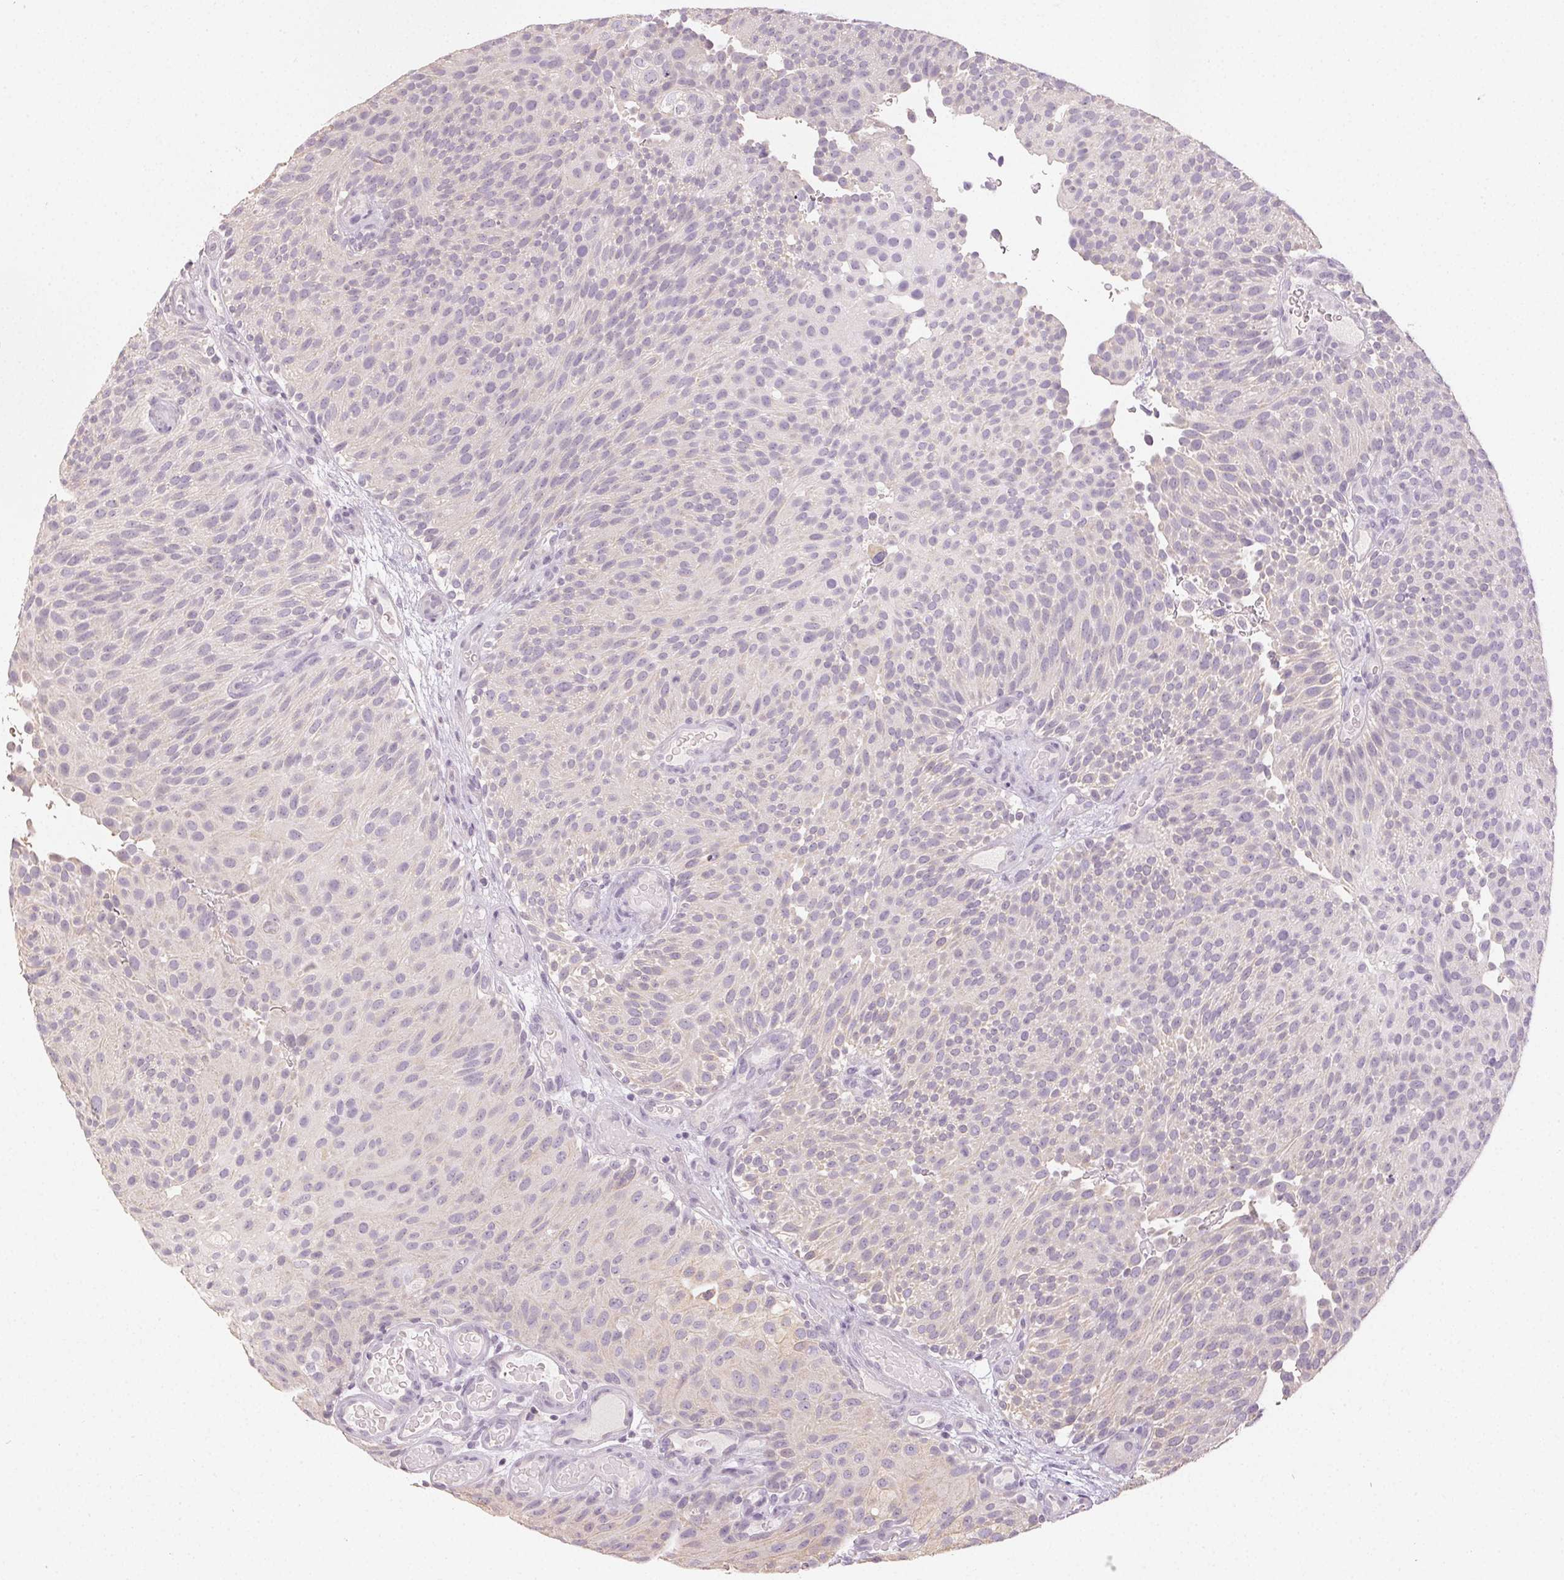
{"staining": {"intensity": "negative", "quantity": "none", "location": "none"}, "tissue": "urothelial cancer", "cell_type": "Tumor cells", "image_type": "cancer", "snomed": [{"axis": "morphology", "description": "Urothelial carcinoma, Low grade"}, {"axis": "topography", "description": "Urinary bladder"}], "caption": "Immunohistochemistry (IHC) of human urothelial cancer reveals no positivity in tumor cells.", "gene": "LVRN", "patient": {"sex": "male", "age": 78}}